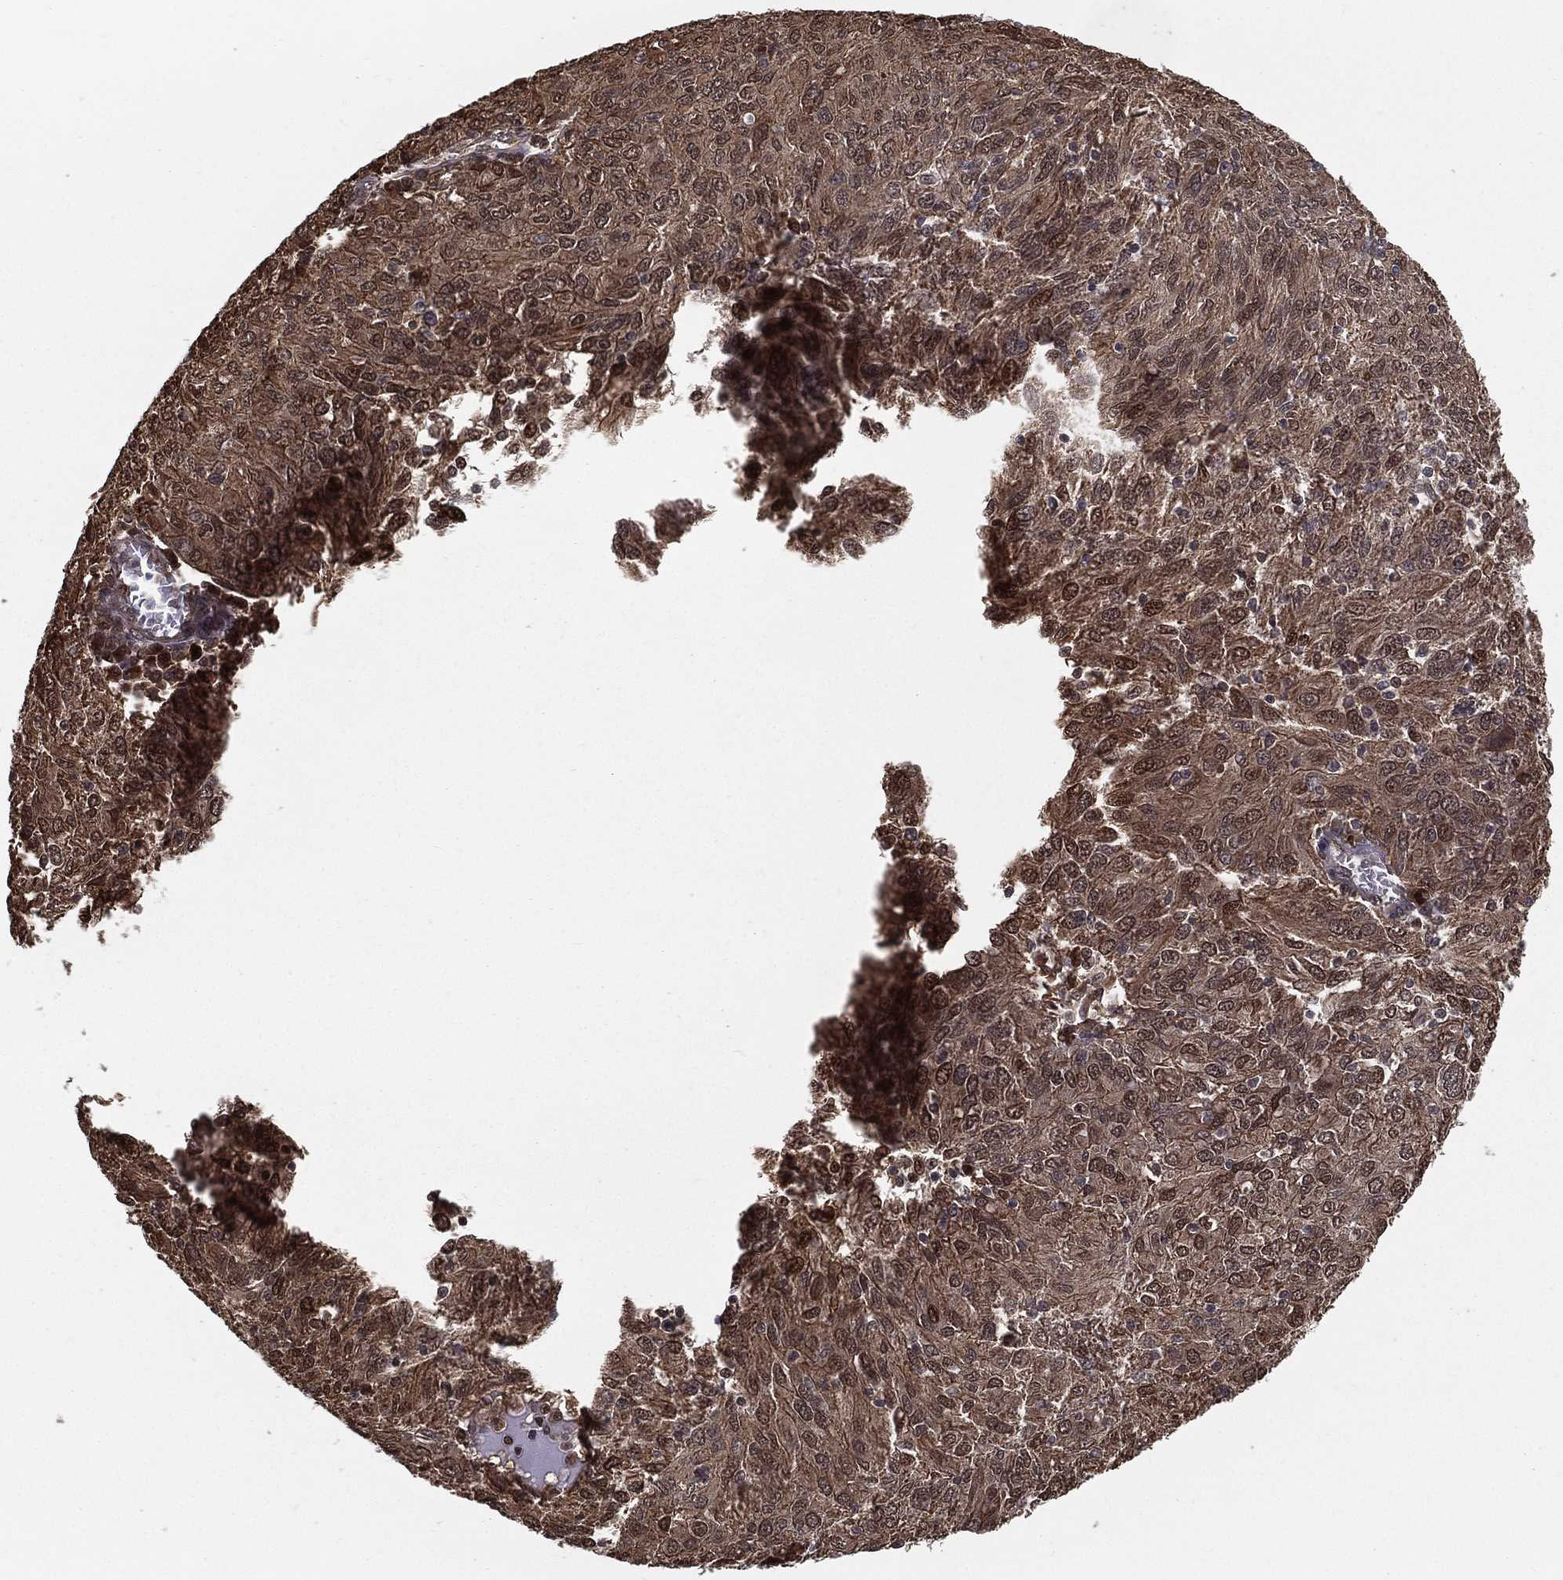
{"staining": {"intensity": "moderate", "quantity": "25%-75%", "location": "cytoplasmic/membranous"}, "tissue": "ovarian cancer", "cell_type": "Tumor cells", "image_type": "cancer", "snomed": [{"axis": "morphology", "description": "Carcinoma, endometroid"}, {"axis": "topography", "description": "Ovary"}], "caption": "Immunohistochemistry (IHC) of human ovarian cancer demonstrates medium levels of moderate cytoplasmic/membranous expression in approximately 25%-75% of tumor cells.", "gene": "SLC6A6", "patient": {"sex": "female", "age": 50}}